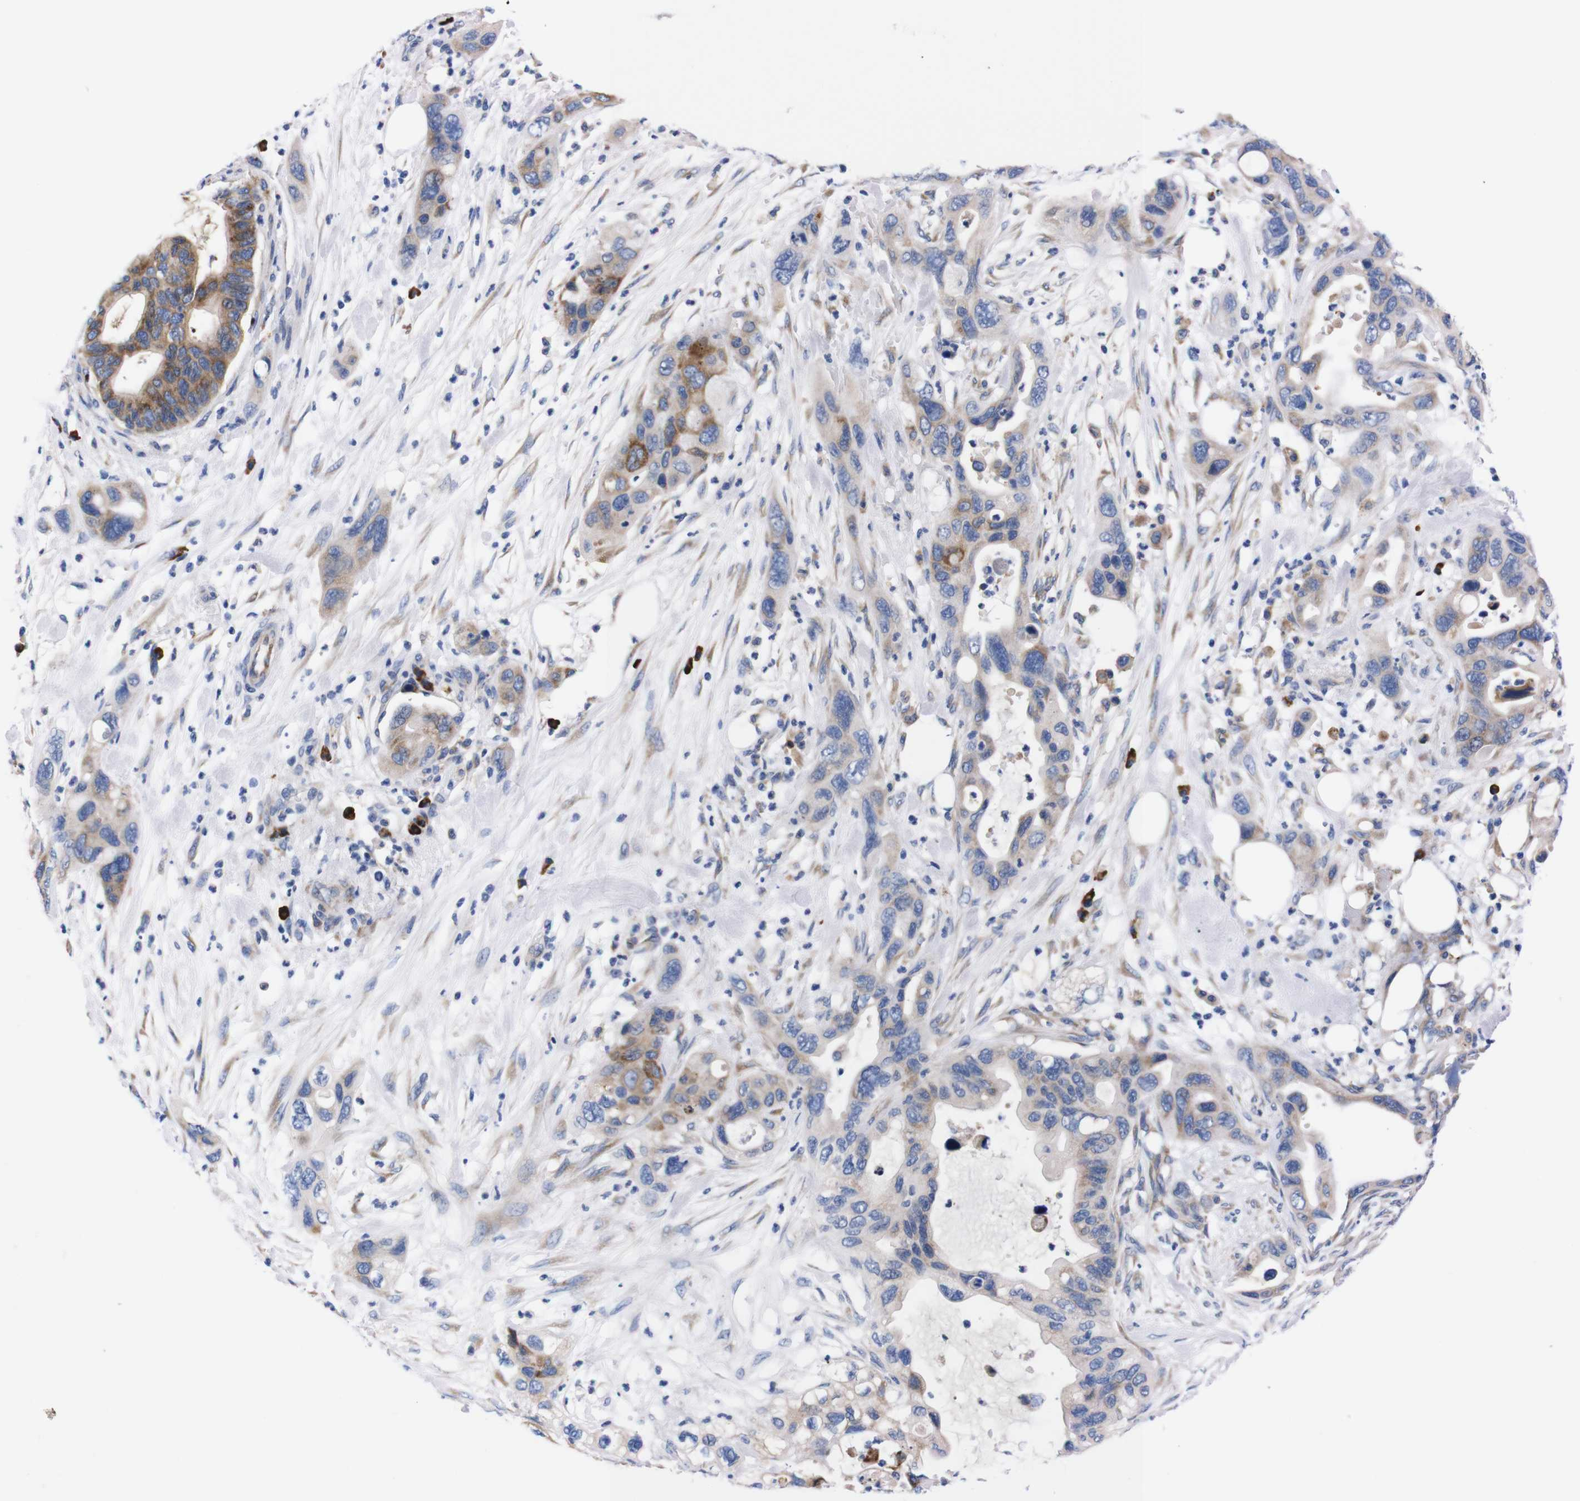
{"staining": {"intensity": "moderate", "quantity": ">75%", "location": "cytoplasmic/membranous"}, "tissue": "pancreatic cancer", "cell_type": "Tumor cells", "image_type": "cancer", "snomed": [{"axis": "morphology", "description": "Adenocarcinoma, NOS"}, {"axis": "topography", "description": "Pancreas"}], "caption": "The immunohistochemical stain shows moderate cytoplasmic/membranous expression in tumor cells of adenocarcinoma (pancreatic) tissue. Nuclei are stained in blue.", "gene": "NEBL", "patient": {"sex": "female", "age": 71}}